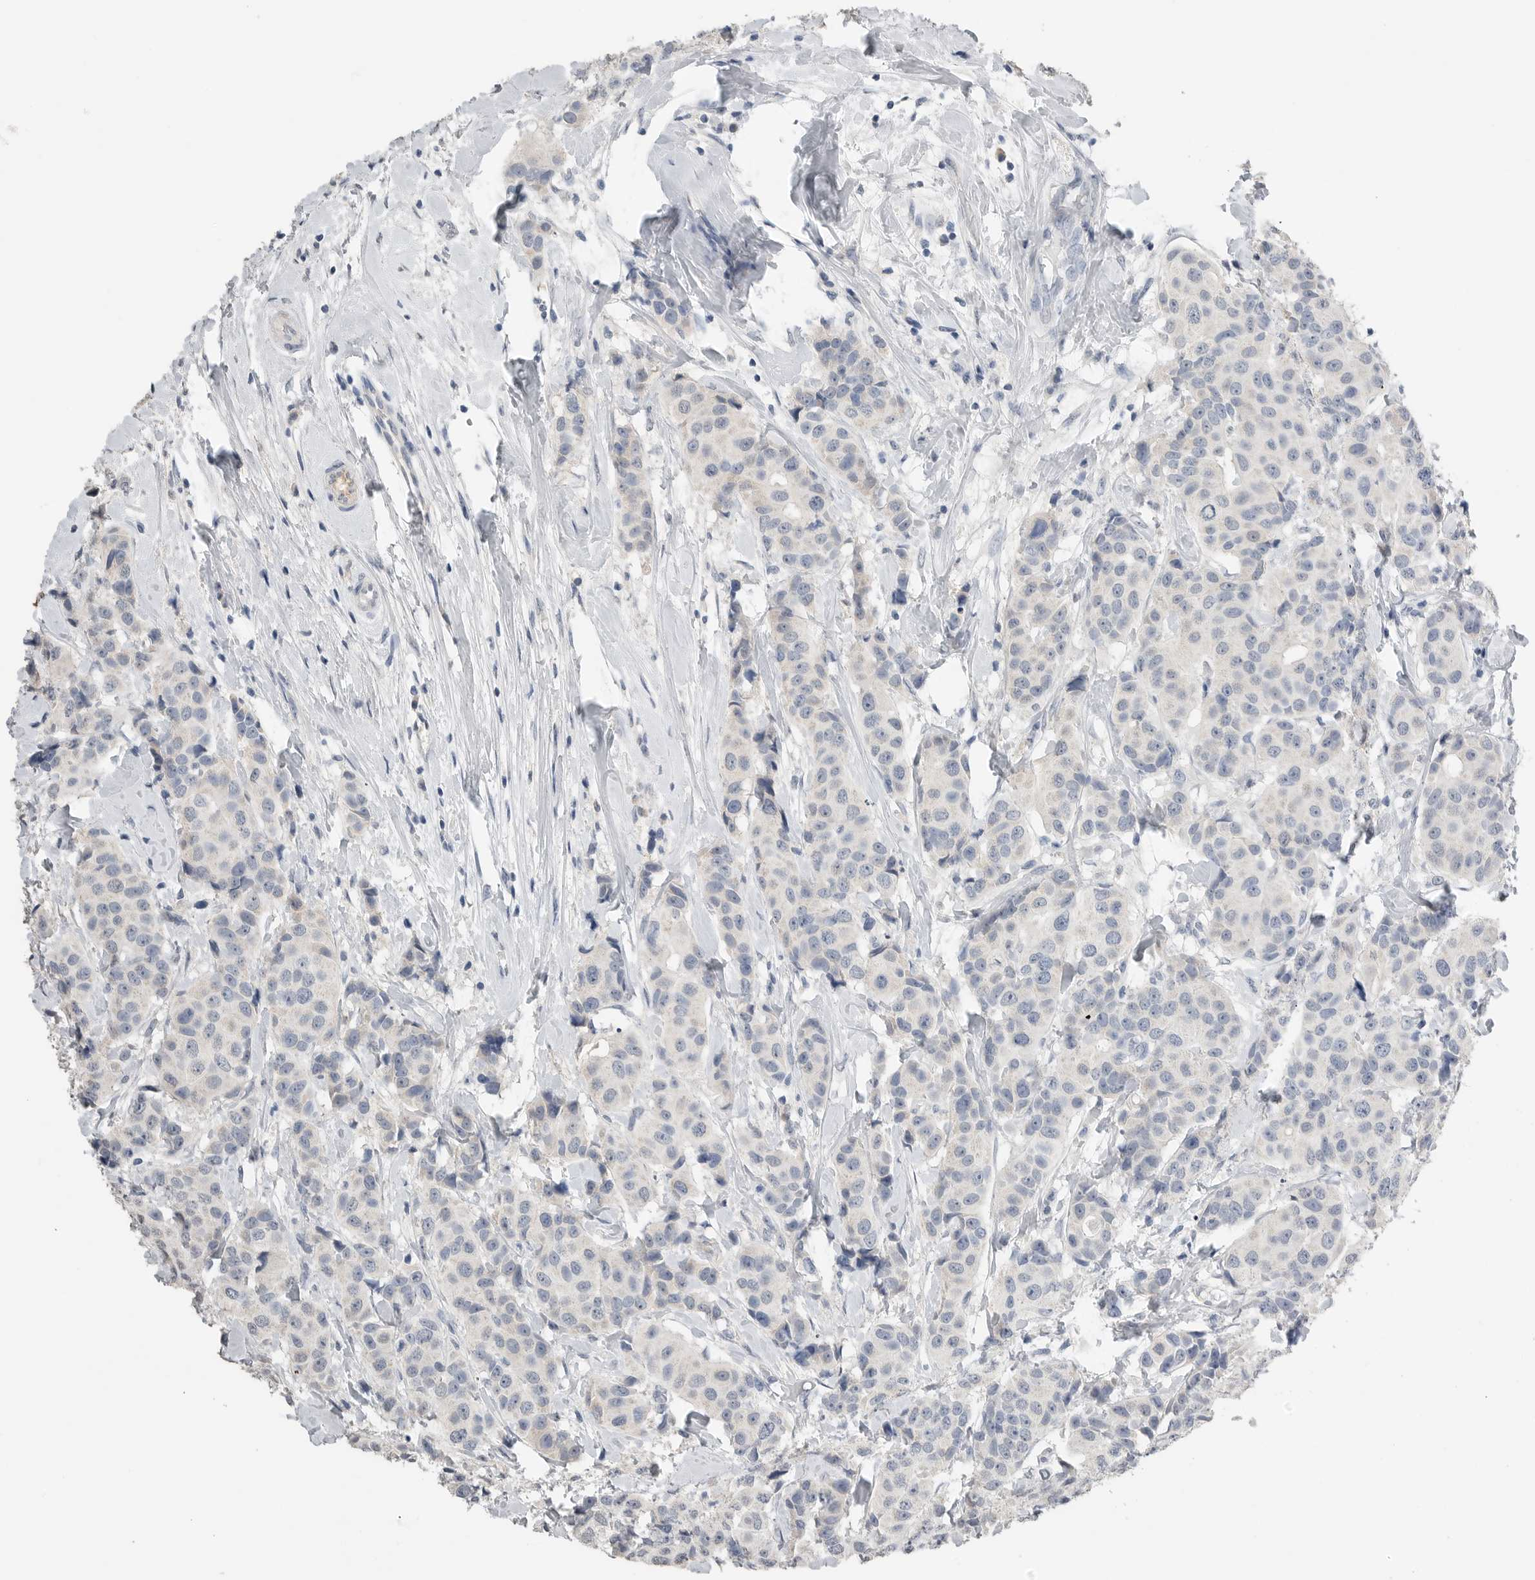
{"staining": {"intensity": "negative", "quantity": "none", "location": "none"}, "tissue": "breast cancer", "cell_type": "Tumor cells", "image_type": "cancer", "snomed": [{"axis": "morphology", "description": "Normal tissue, NOS"}, {"axis": "morphology", "description": "Duct carcinoma"}, {"axis": "topography", "description": "Breast"}], "caption": "The immunohistochemistry micrograph has no significant expression in tumor cells of infiltrating ductal carcinoma (breast) tissue.", "gene": "FABP6", "patient": {"sex": "female", "age": 39}}